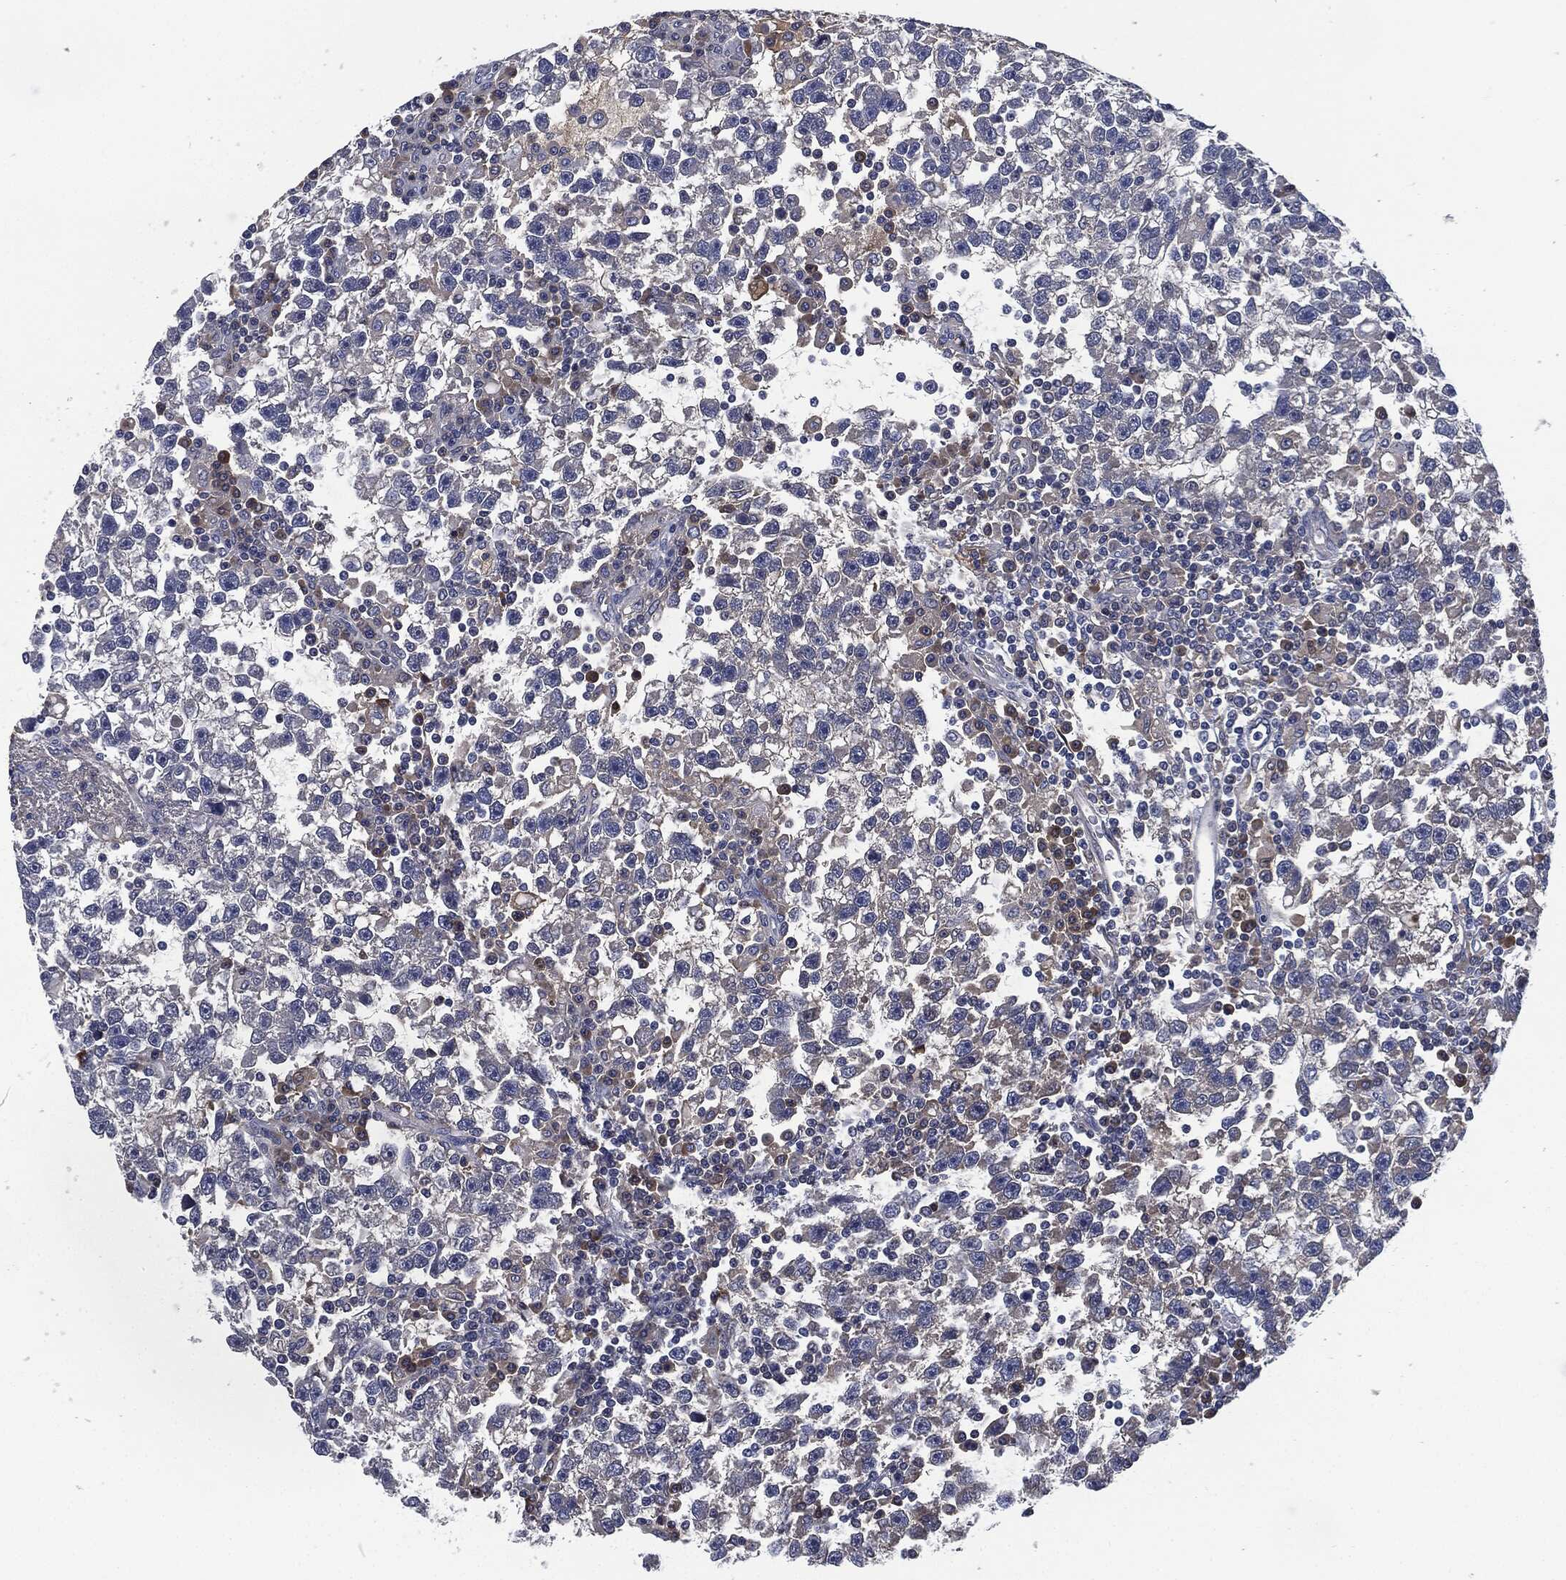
{"staining": {"intensity": "negative", "quantity": "none", "location": "none"}, "tissue": "testis cancer", "cell_type": "Tumor cells", "image_type": "cancer", "snomed": [{"axis": "morphology", "description": "Seminoma, NOS"}, {"axis": "topography", "description": "Testis"}], "caption": "There is no significant positivity in tumor cells of testis cancer (seminoma).", "gene": "SIGLEC7", "patient": {"sex": "male", "age": 47}}